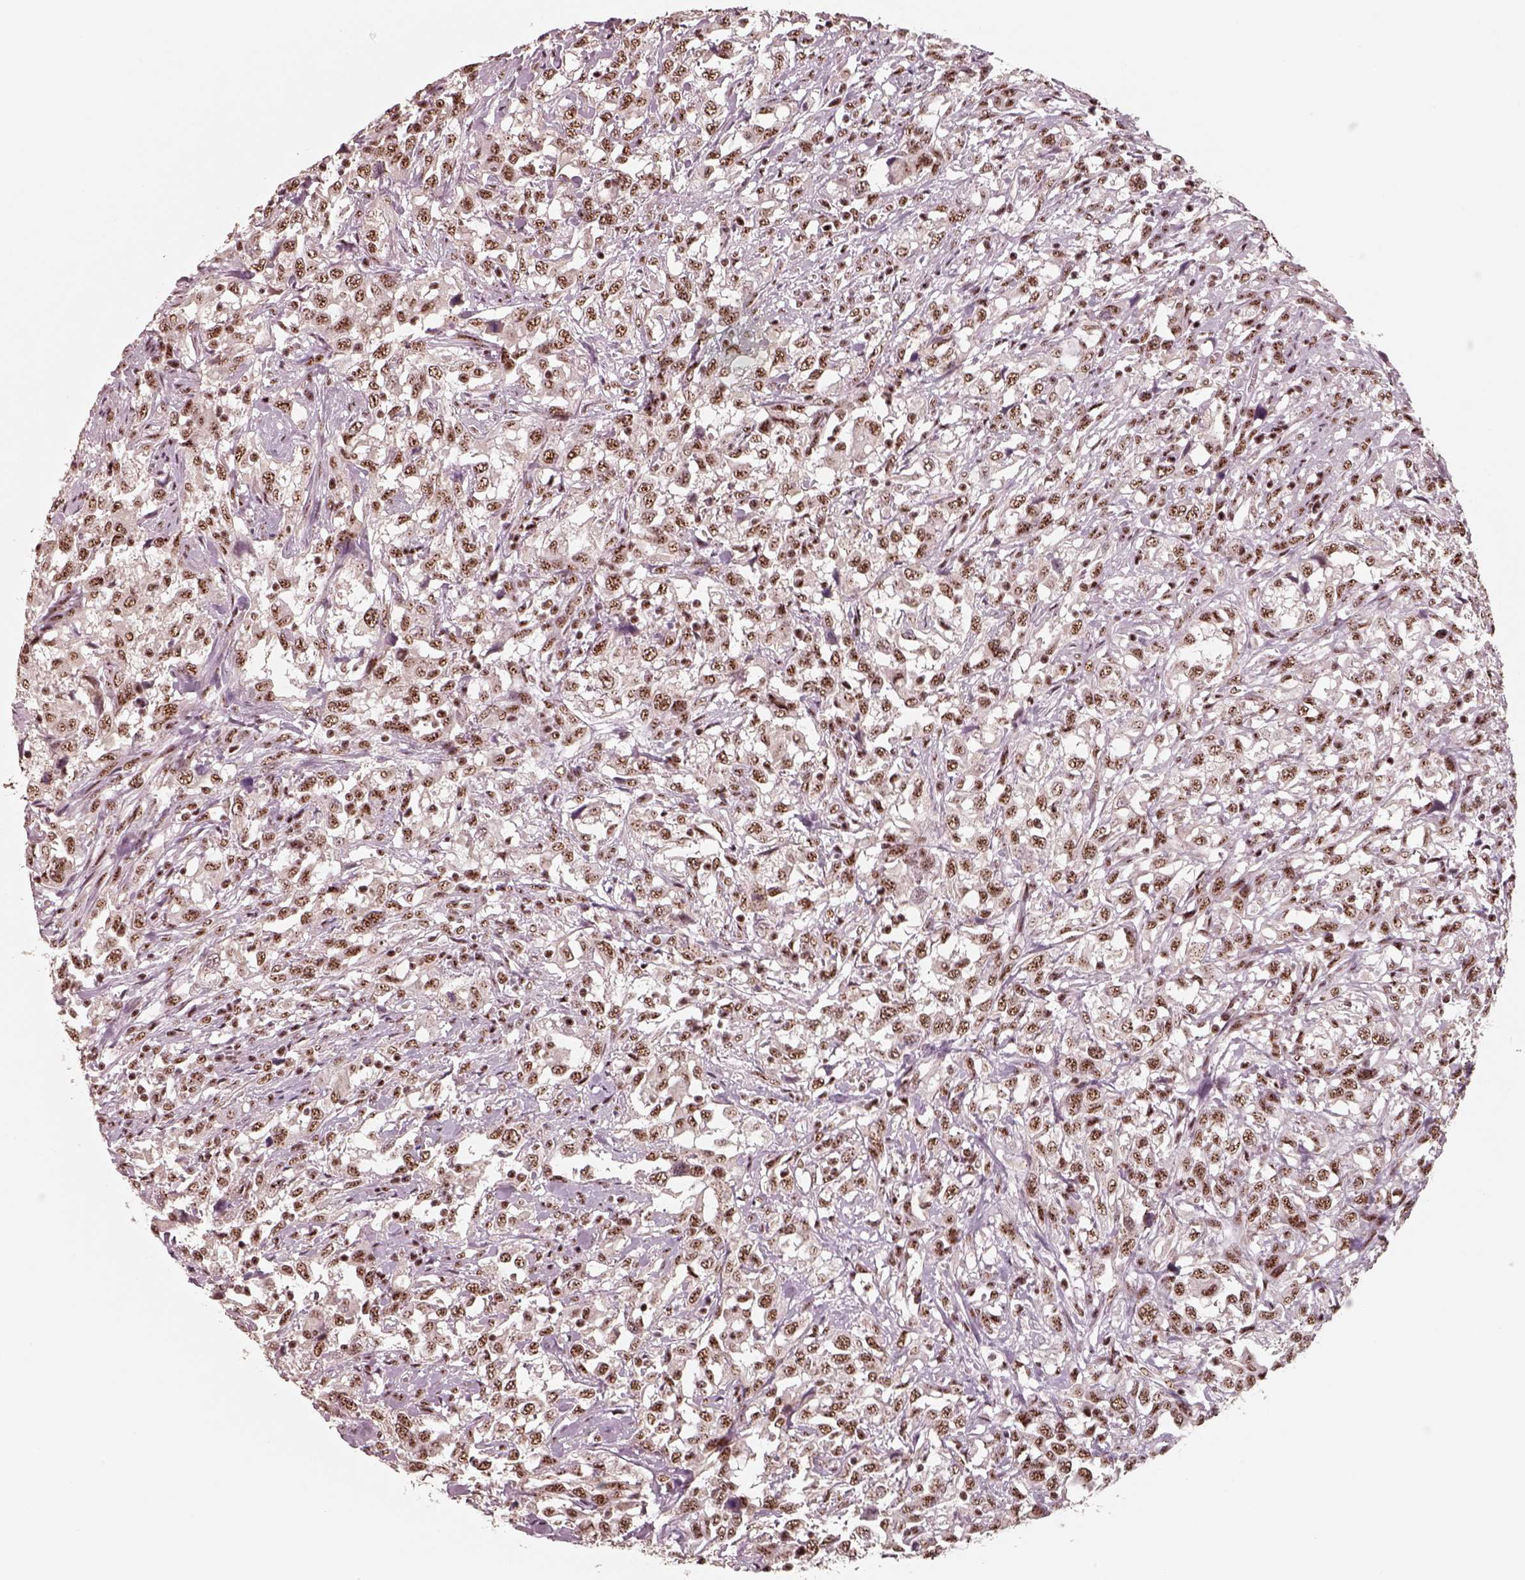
{"staining": {"intensity": "strong", "quantity": ">75%", "location": "nuclear"}, "tissue": "urothelial cancer", "cell_type": "Tumor cells", "image_type": "cancer", "snomed": [{"axis": "morphology", "description": "Urothelial carcinoma, NOS"}, {"axis": "morphology", "description": "Urothelial carcinoma, High grade"}, {"axis": "topography", "description": "Urinary bladder"}], "caption": "Protein staining displays strong nuclear expression in approximately >75% of tumor cells in urothelial cancer.", "gene": "ATXN7L3", "patient": {"sex": "female", "age": 64}}